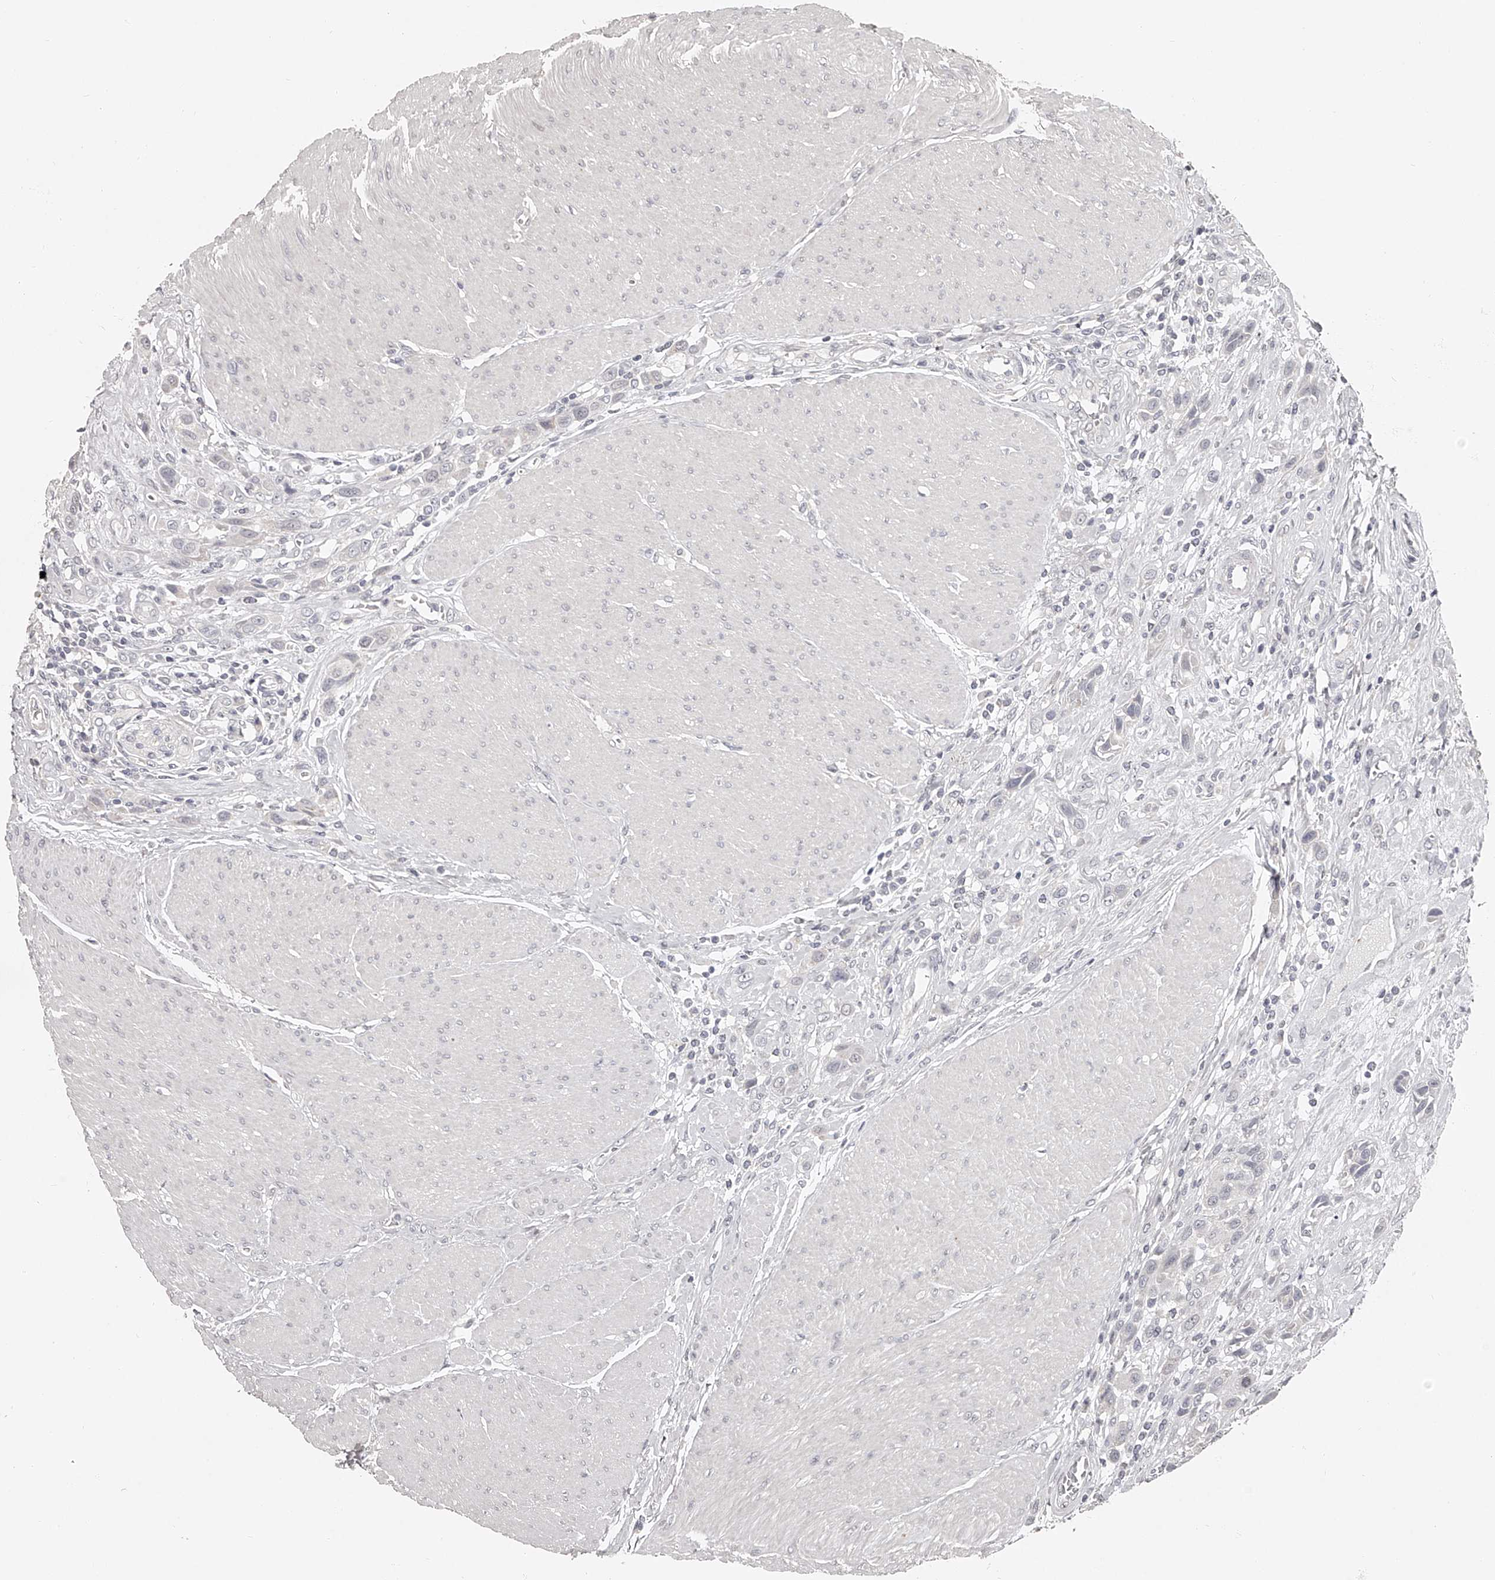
{"staining": {"intensity": "negative", "quantity": "none", "location": "none"}, "tissue": "urothelial cancer", "cell_type": "Tumor cells", "image_type": "cancer", "snomed": [{"axis": "morphology", "description": "Urothelial carcinoma, High grade"}, {"axis": "topography", "description": "Urinary bladder"}], "caption": "The immunohistochemistry image has no significant positivity in tumor cells of urothelial carcinoma (high-grade) tissue.", "gene": "NT5DC1", "patient": {"sex": "male", "age": 50}}